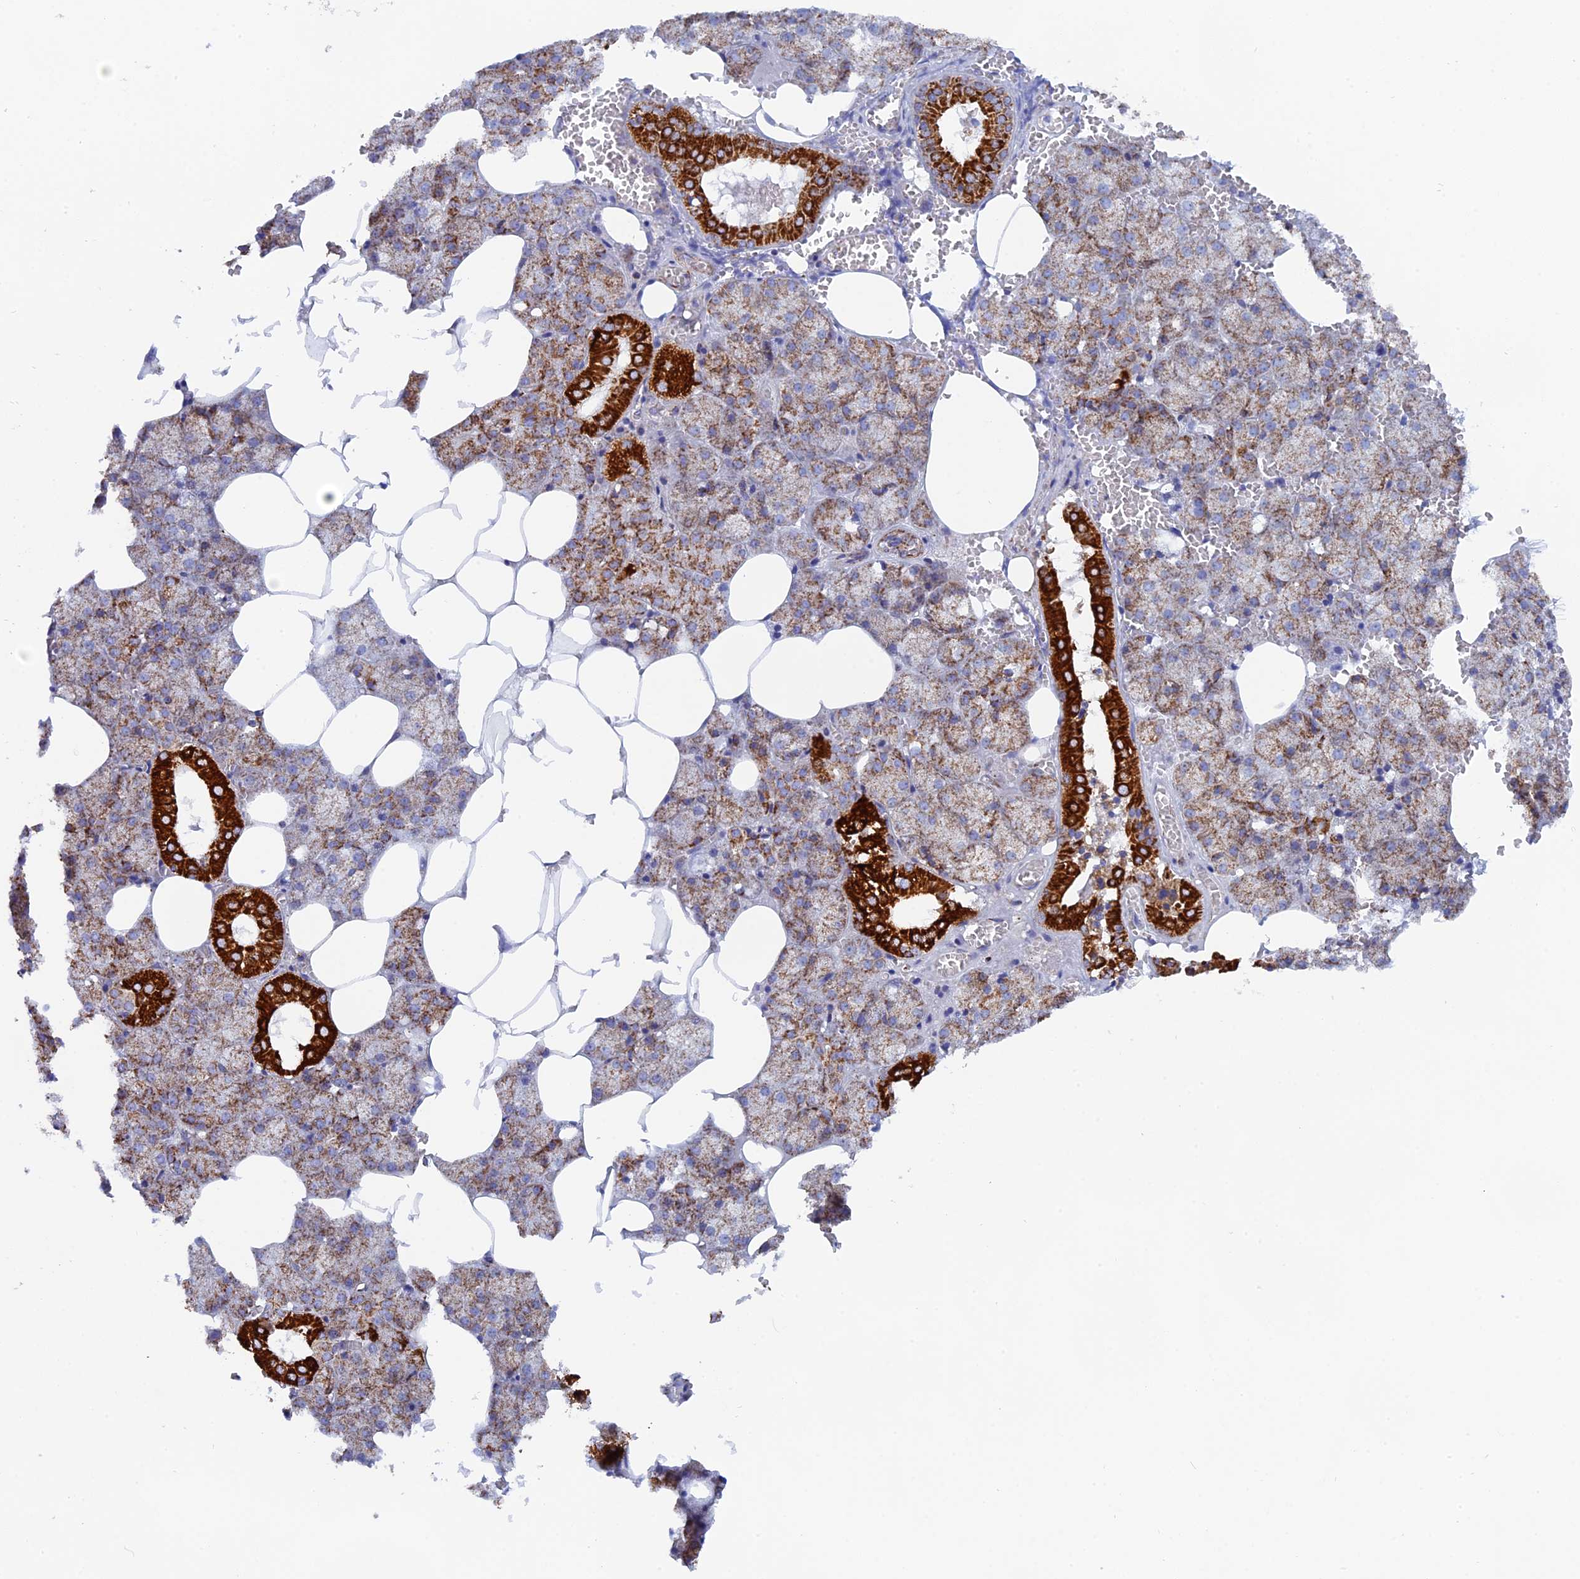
{"staining": {"intensity": "strong", "quantity": "25%-75%", "location": "cytoplasmic/membranous"}, "tissue": "salivary gland", "cell_type": "Glandular cells", "image_type": "normal", "snomed": [{"axis": "morphology", "description": "Normal tissue, NOS"}, {"axis": "topography", "description": "Salivary gland"}], "caption": "A high amount of strong cytoplasmic/membranous staining is seen in about 25%-75% of glandular cells in unremarkable salivary gland. Using DAB (brown) and hematoxylin (blue) stains, captured at high magnification using brightfield microscopy.", "gene": "NDUFA5", "patient": {"sex": "male", "age": 62}}